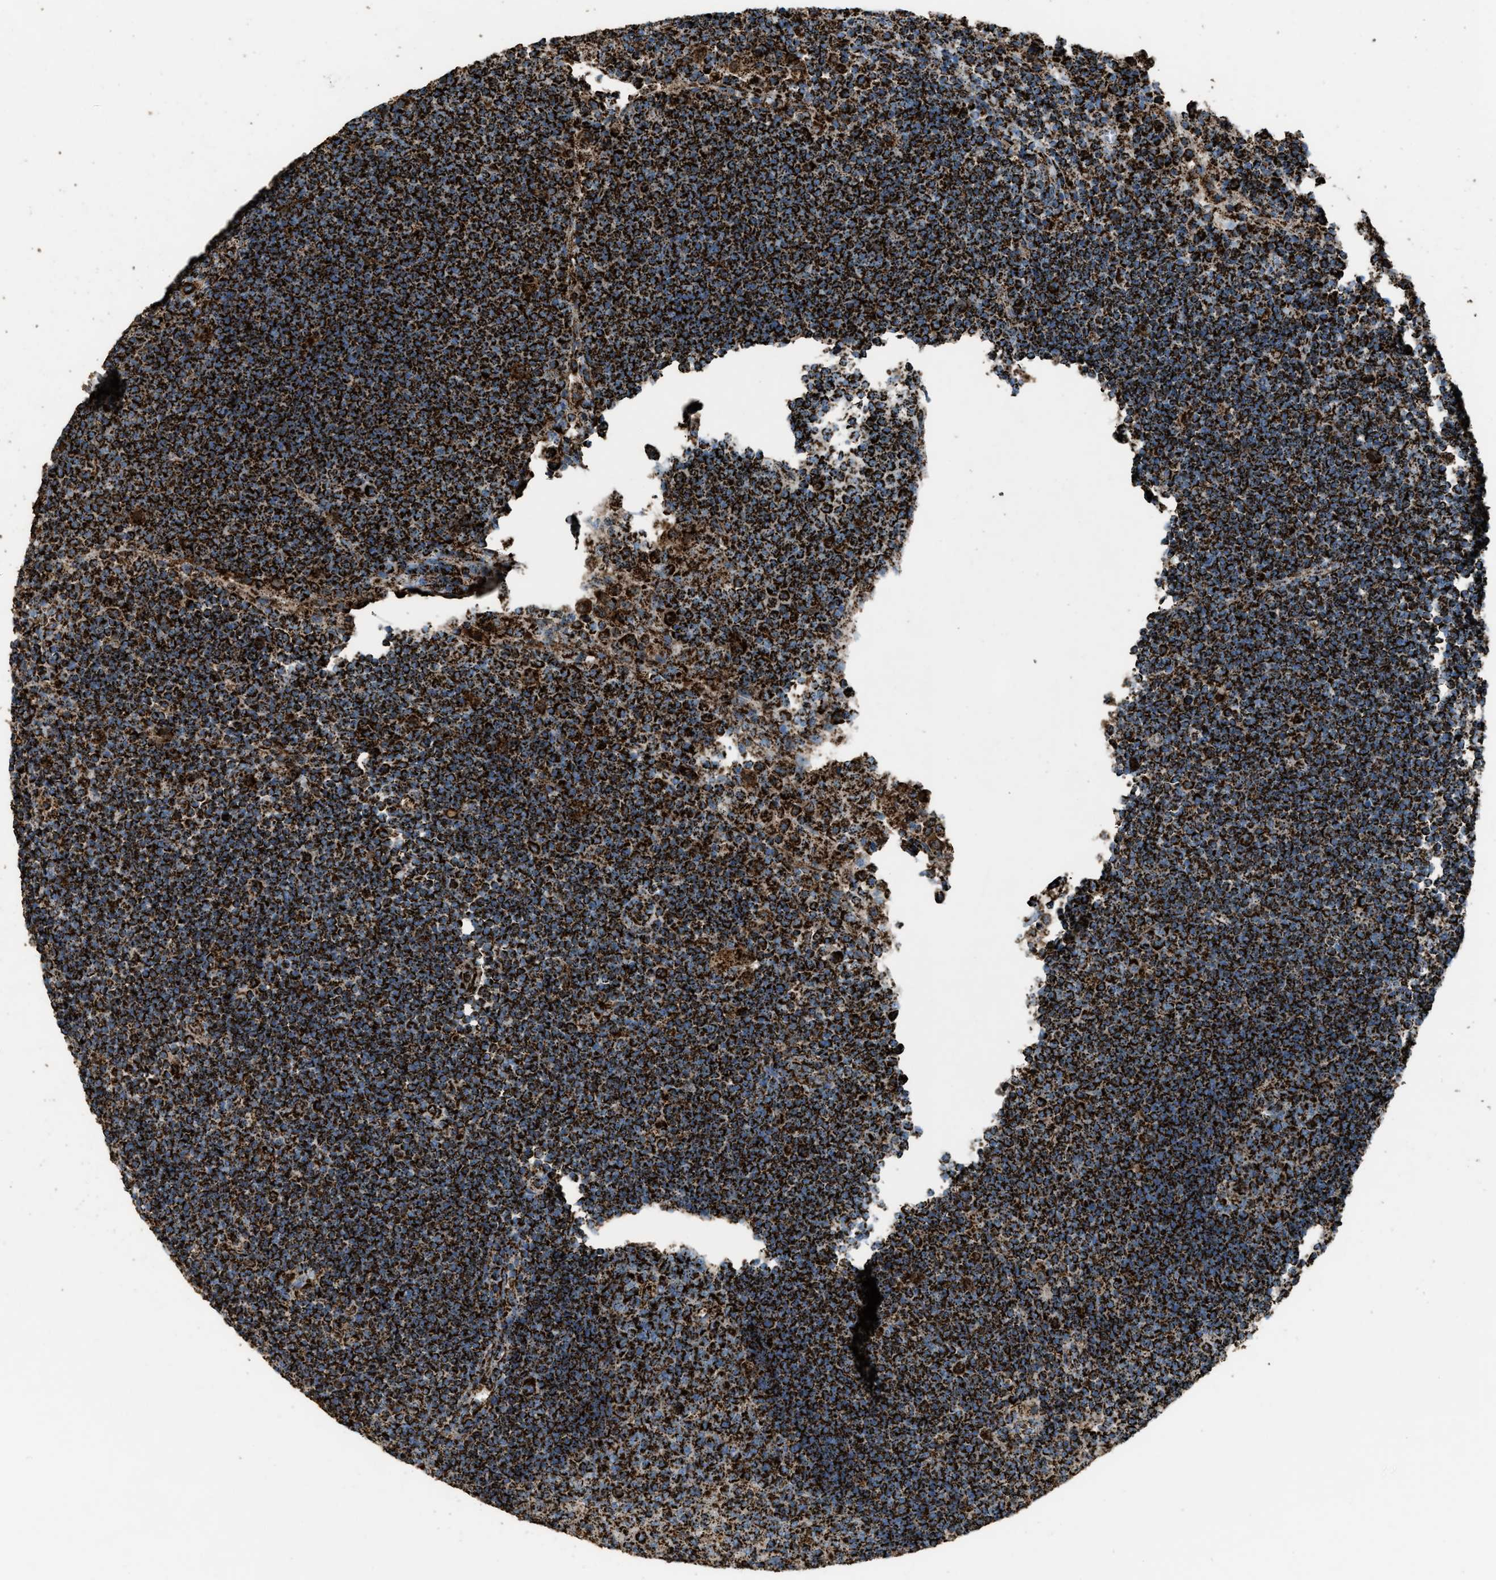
{"staining": {"intensity": "strong", "quantity": ">75%", "location": "cytoplasmic/membranous"}, "tissue": "lymph node", "cell_type": "Germinal center cells", "image_type": "normal", "snomed": [{"axis": "morphology", "description": "Normal tissue, NOS"}, {"axis": "topography", "description": "Lymph node"}], "caption": "Strong cytoplasmic/membranous positivity is appreciated in approximately >75% of germinal center cells in normal lymph node. The staining is performed using DAB (3,3'-diaminobenzidine) brown chromogen to label protein expression. The nuclei are counter-stained blue using hematoxylin.", "gene": "MDH2", "patient": {"sex": "female", "age": 53}}